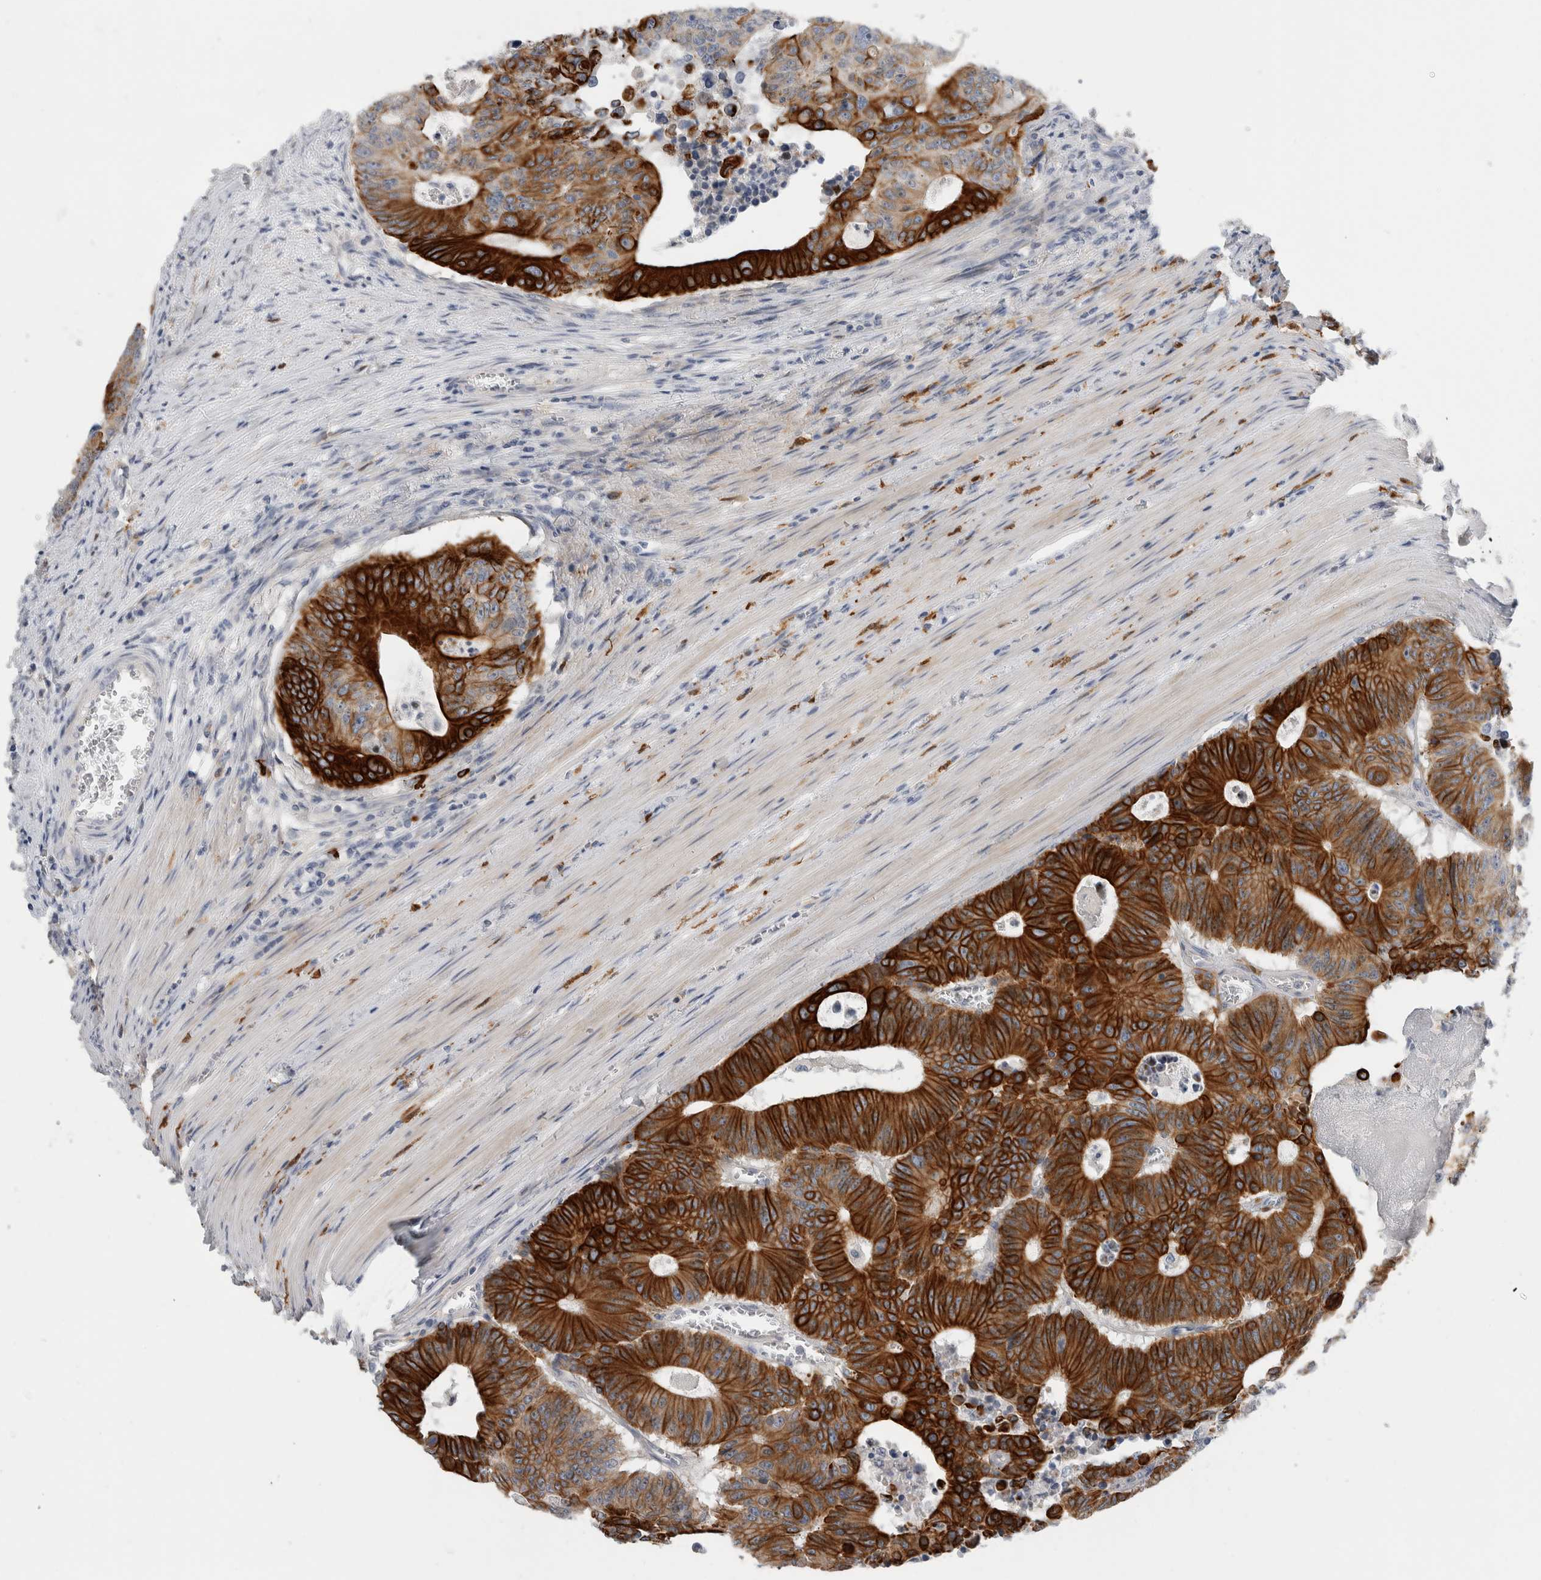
{"staining": {"intensity": "strong", "quantity": ">75%", "location": "cytoplasmic/membranous"}, "tissue": "colorectal cancer", "cell_type": "Tumor cells", "image_type": "cancer", "snomed": [{"axis": "morphology", "description": "Adenocarcinoma, NOS"}, {"axis": "topography", "description": "Colon"}], "caption": "Brown immunohistochemical staining in colorectal adenocarcinoma demonstrates strong cytoplasmic/membranous staining in about >75% of tumor cells.", "gene": "SLC20A2", "patient": {"sex": "male", "age": 87}}